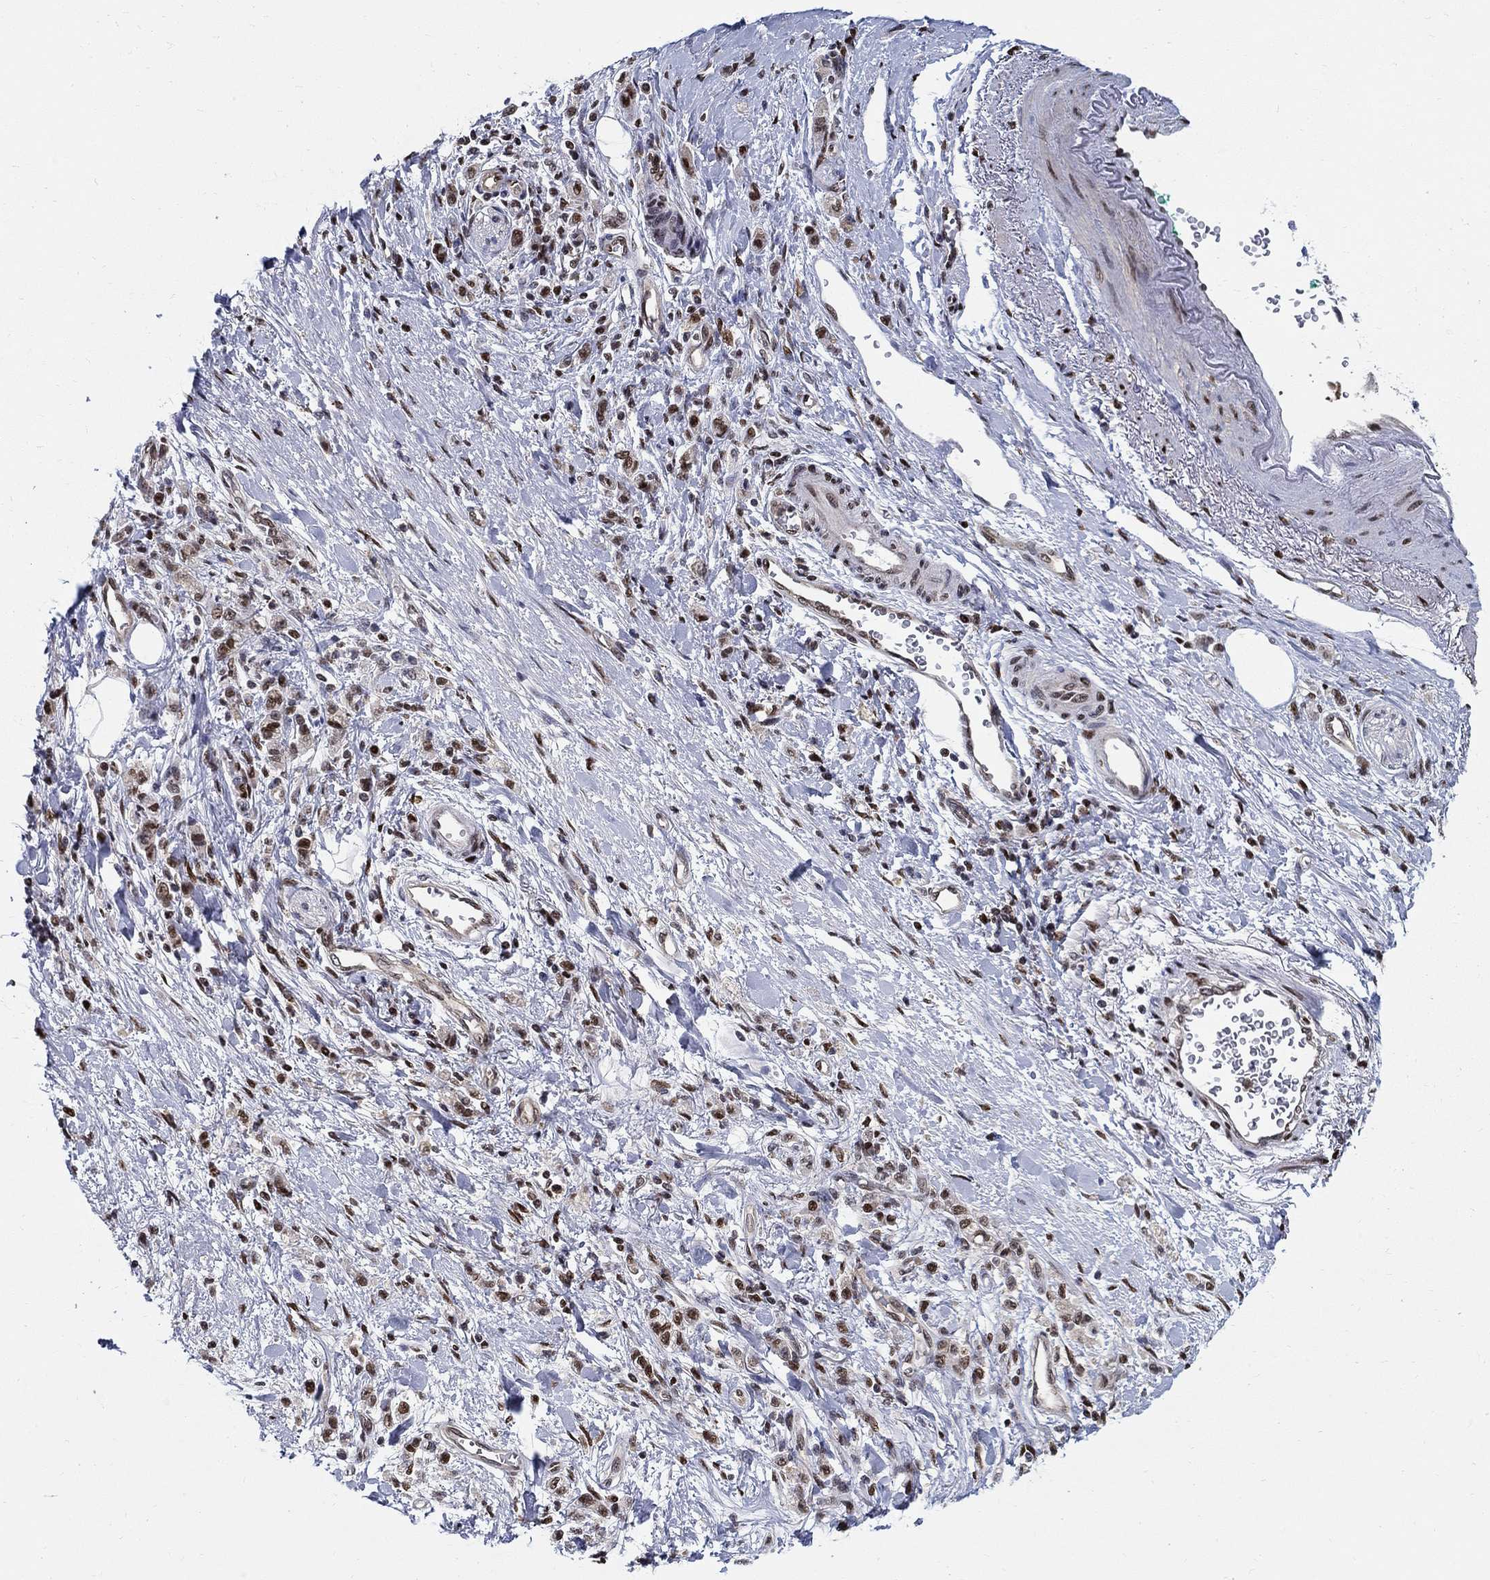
{"staining": {"intensity": "moderate", "quantity": ">75%", "location": "nuclear"}, "tissue": "stomach cancer", "cell_type": "Tumor cells", "image_type": "cancer", "snomed": [{"axis": "morphology", "description": "Adenocarcinoma, NOS"}, {"axis": "topography", "description": "Stomach"}], "caption": "Immunohistochemistry (IHC) of human stomach cancer (adenocarcinoma) shows medium levels of moderate nuclear staining in about >75% of tumor cells. The protein is stained brown, and the nuclei are stained in blue (DAB (3,3'-diaminobenzidine) IHC with brightfield microscopy, high magnification).", "gene": "ZNF594", "patient": {"sex": "male", "age": 77}}